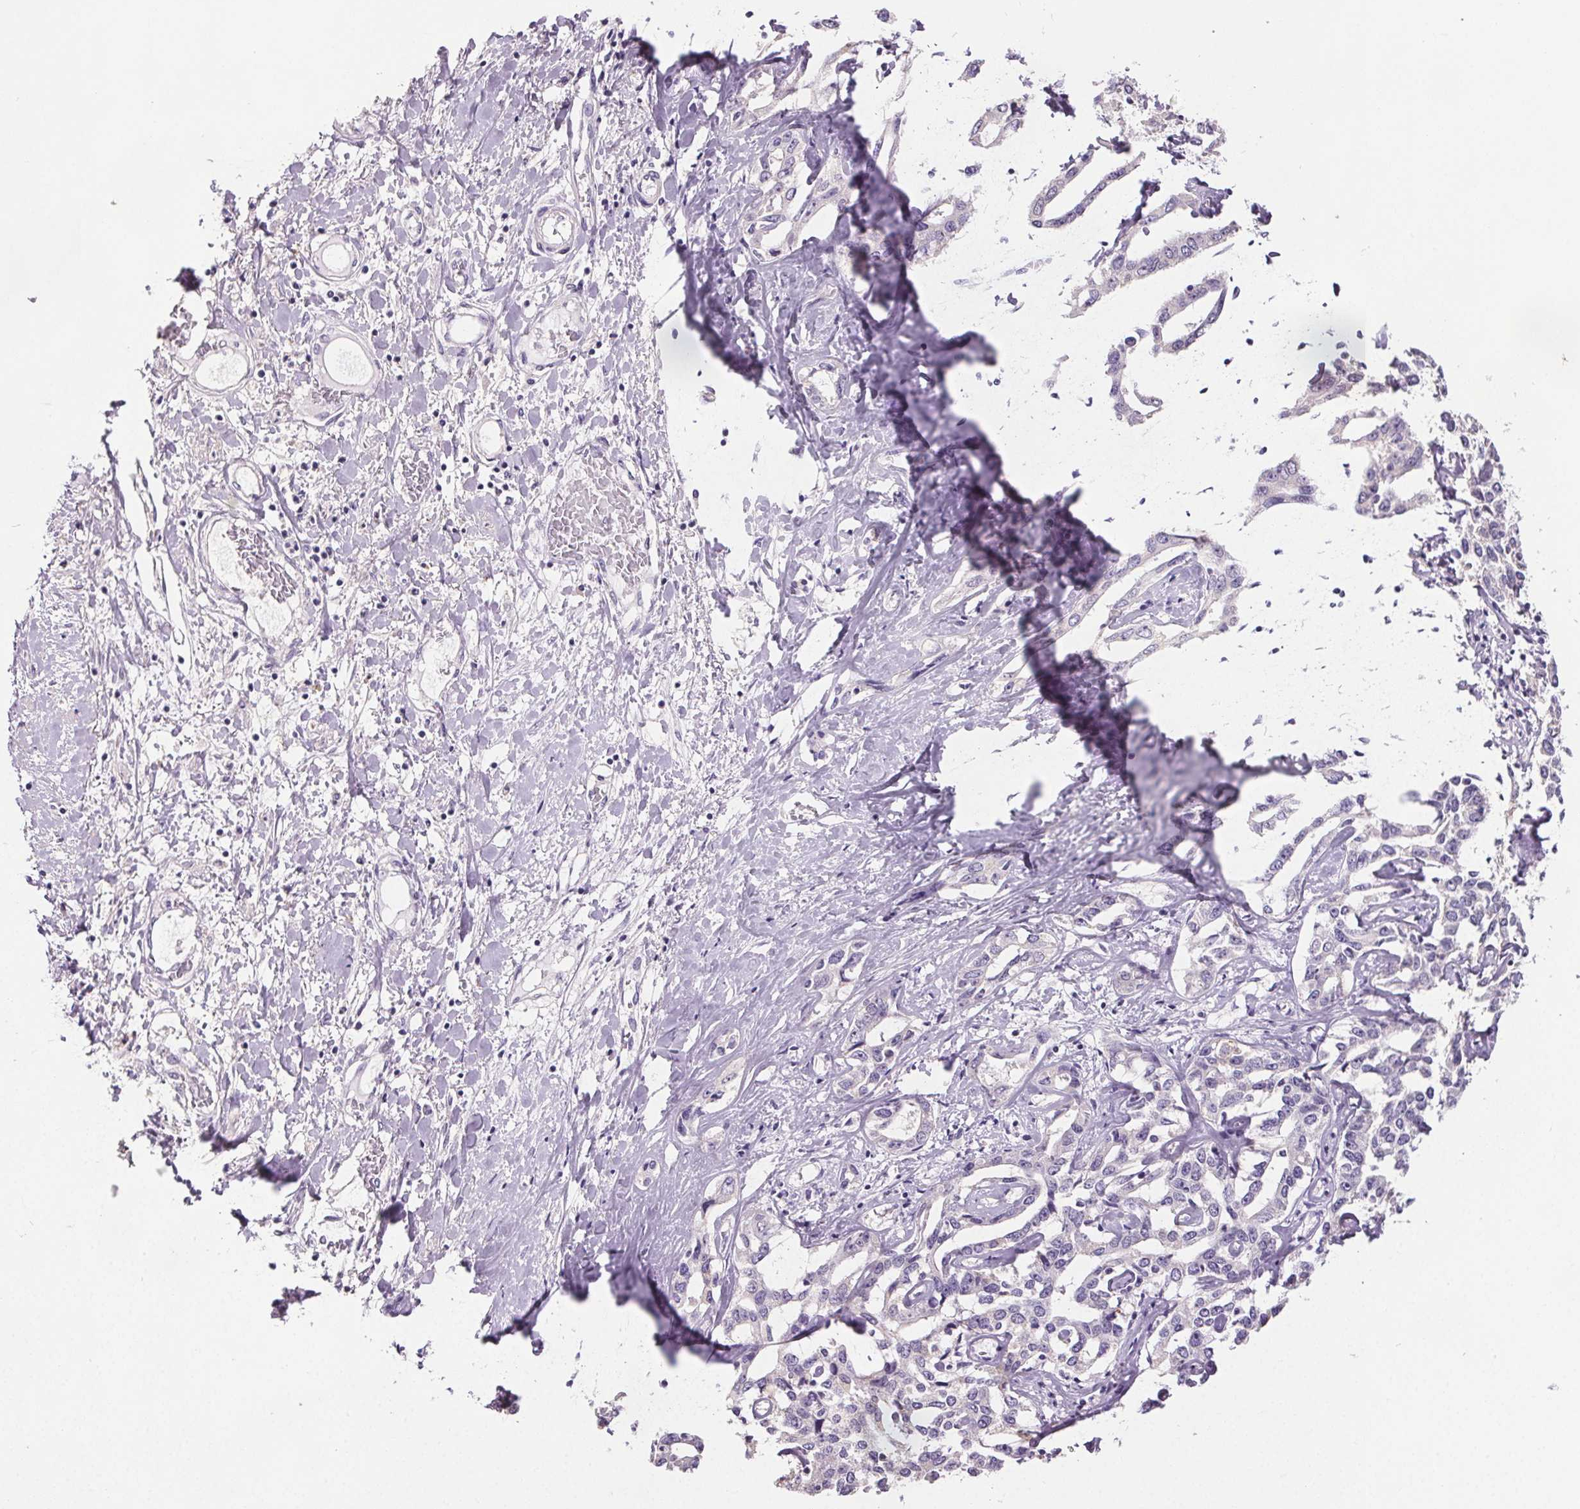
{"staining": {"intensity": "negative", "quantity": "none", "location": "none"}, "tissue": "liver cancer", "cell_type": "Tumor cells", "image_type": "cancer", "snomed": [{"axis": "morphology", "description": "Cholangiocarcinoma"}, {"axis": "topography", "description": "Liver"}], "caption": "This is a photomicrograph of immunohistochemistry (IHC) staining of liver cancer (cholangiocarcinoma), which shows no expression in tumor cells.", "gene": "GPIHBP1", "patient": {"sex": "male", "age": 59}}